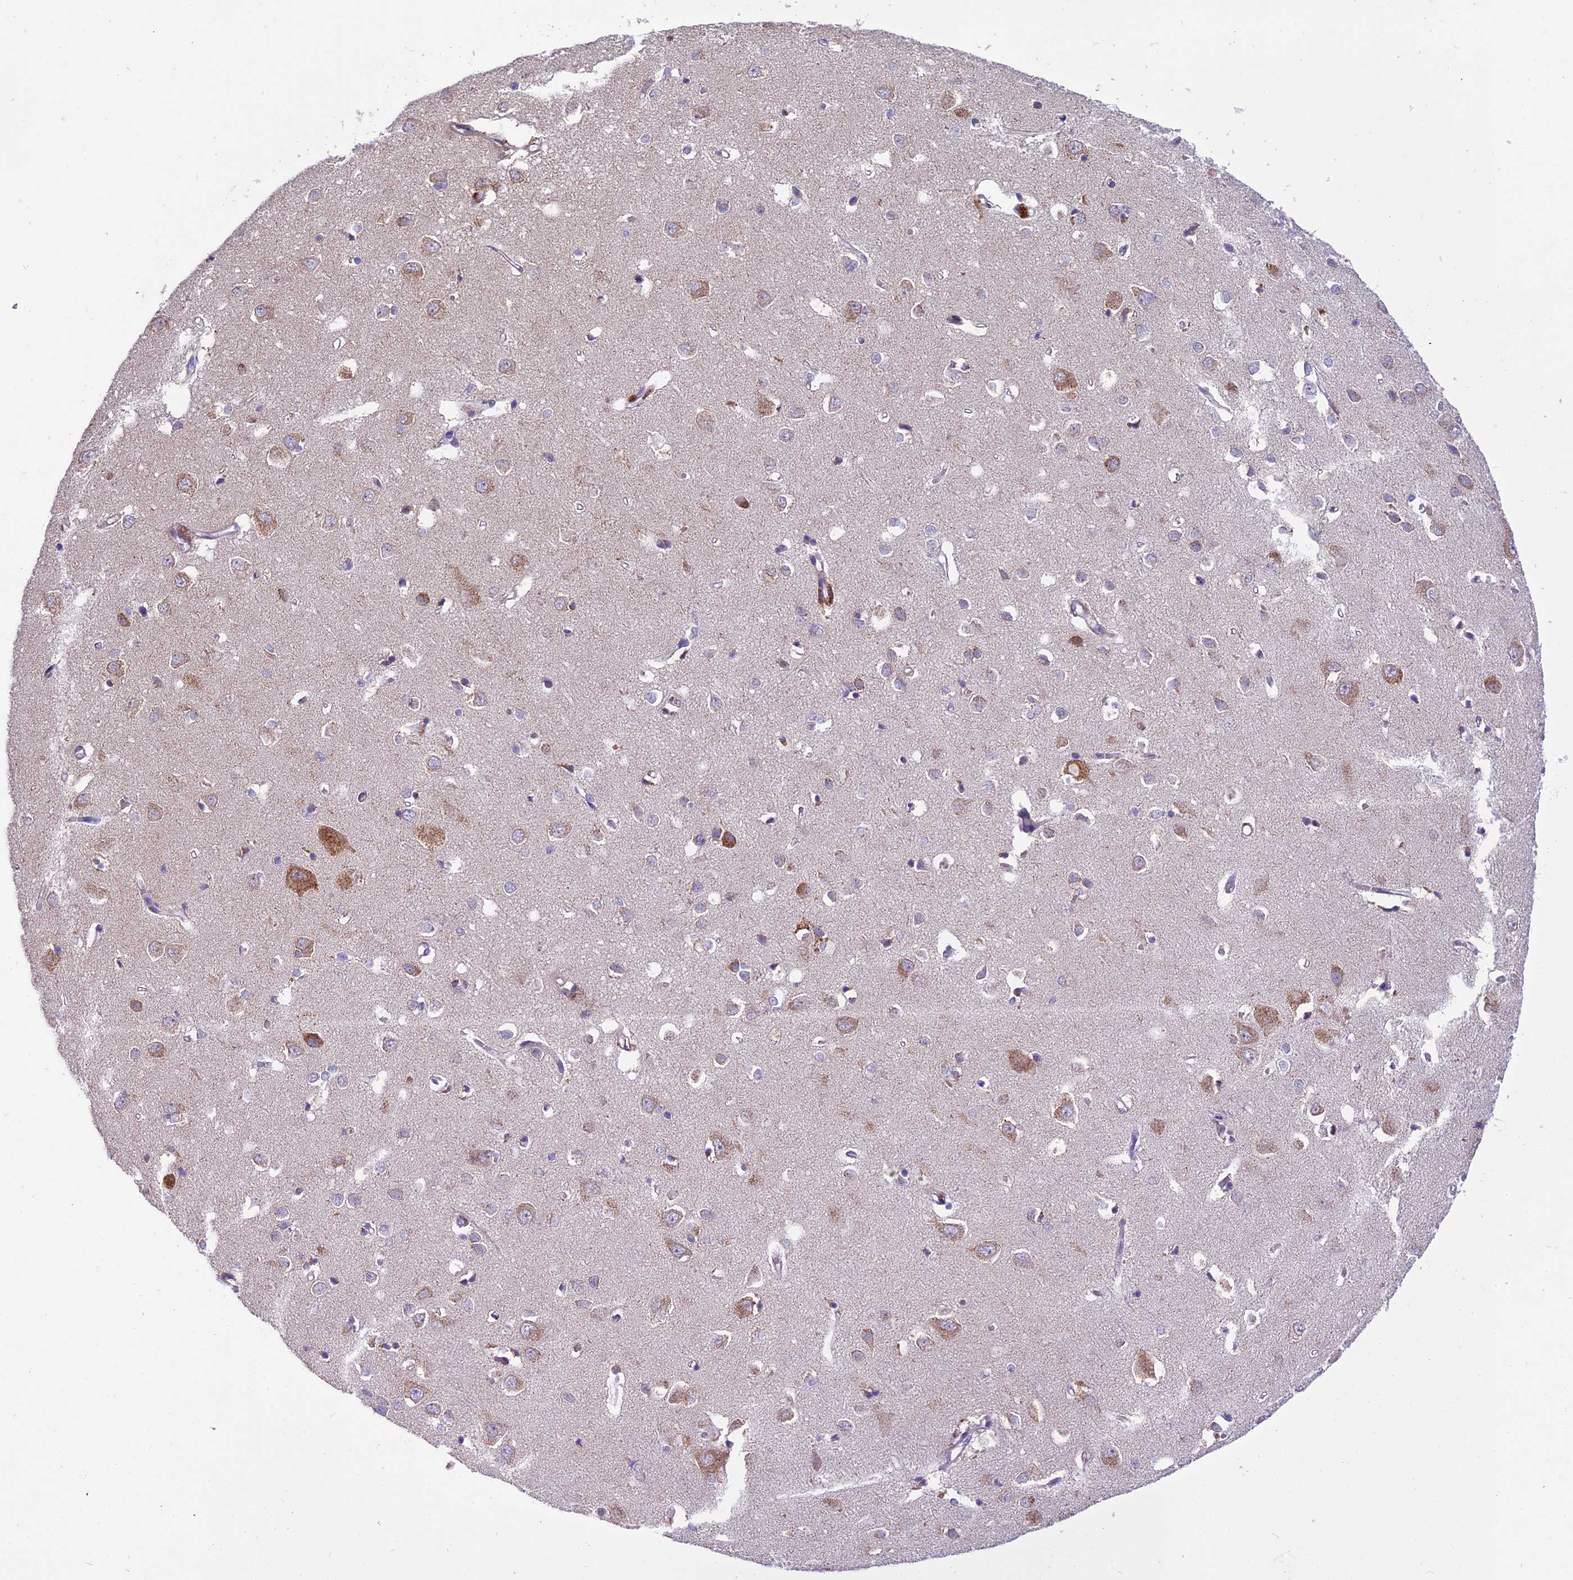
{"staining": {"intensity": "weak", "quantity": "25%-75%", "location": "cytoplasmic/membranous"}, "tissue": "cerebral cortex", "cell_type": "Endothelial cells", "image_type": "normal", "snomed": [{"axis": "morphology", "description": "Normal tissue, NOS"}, {"axis": "topography", "description": "Cerebral cortex"}], "caption": "Protein staining of unremarkable cerebral cortex shows weak cytoplasmic/membranous positivity in about 25%-75% of endothelial cells. Using DAB (3,3'-diaminobenzidine) (brown) and hematoxylin (blue) stains, captured at high magnification using brightfield microscopy.", "gene": "MRPS34", "patient": {"sex": "female", "age": 64}}